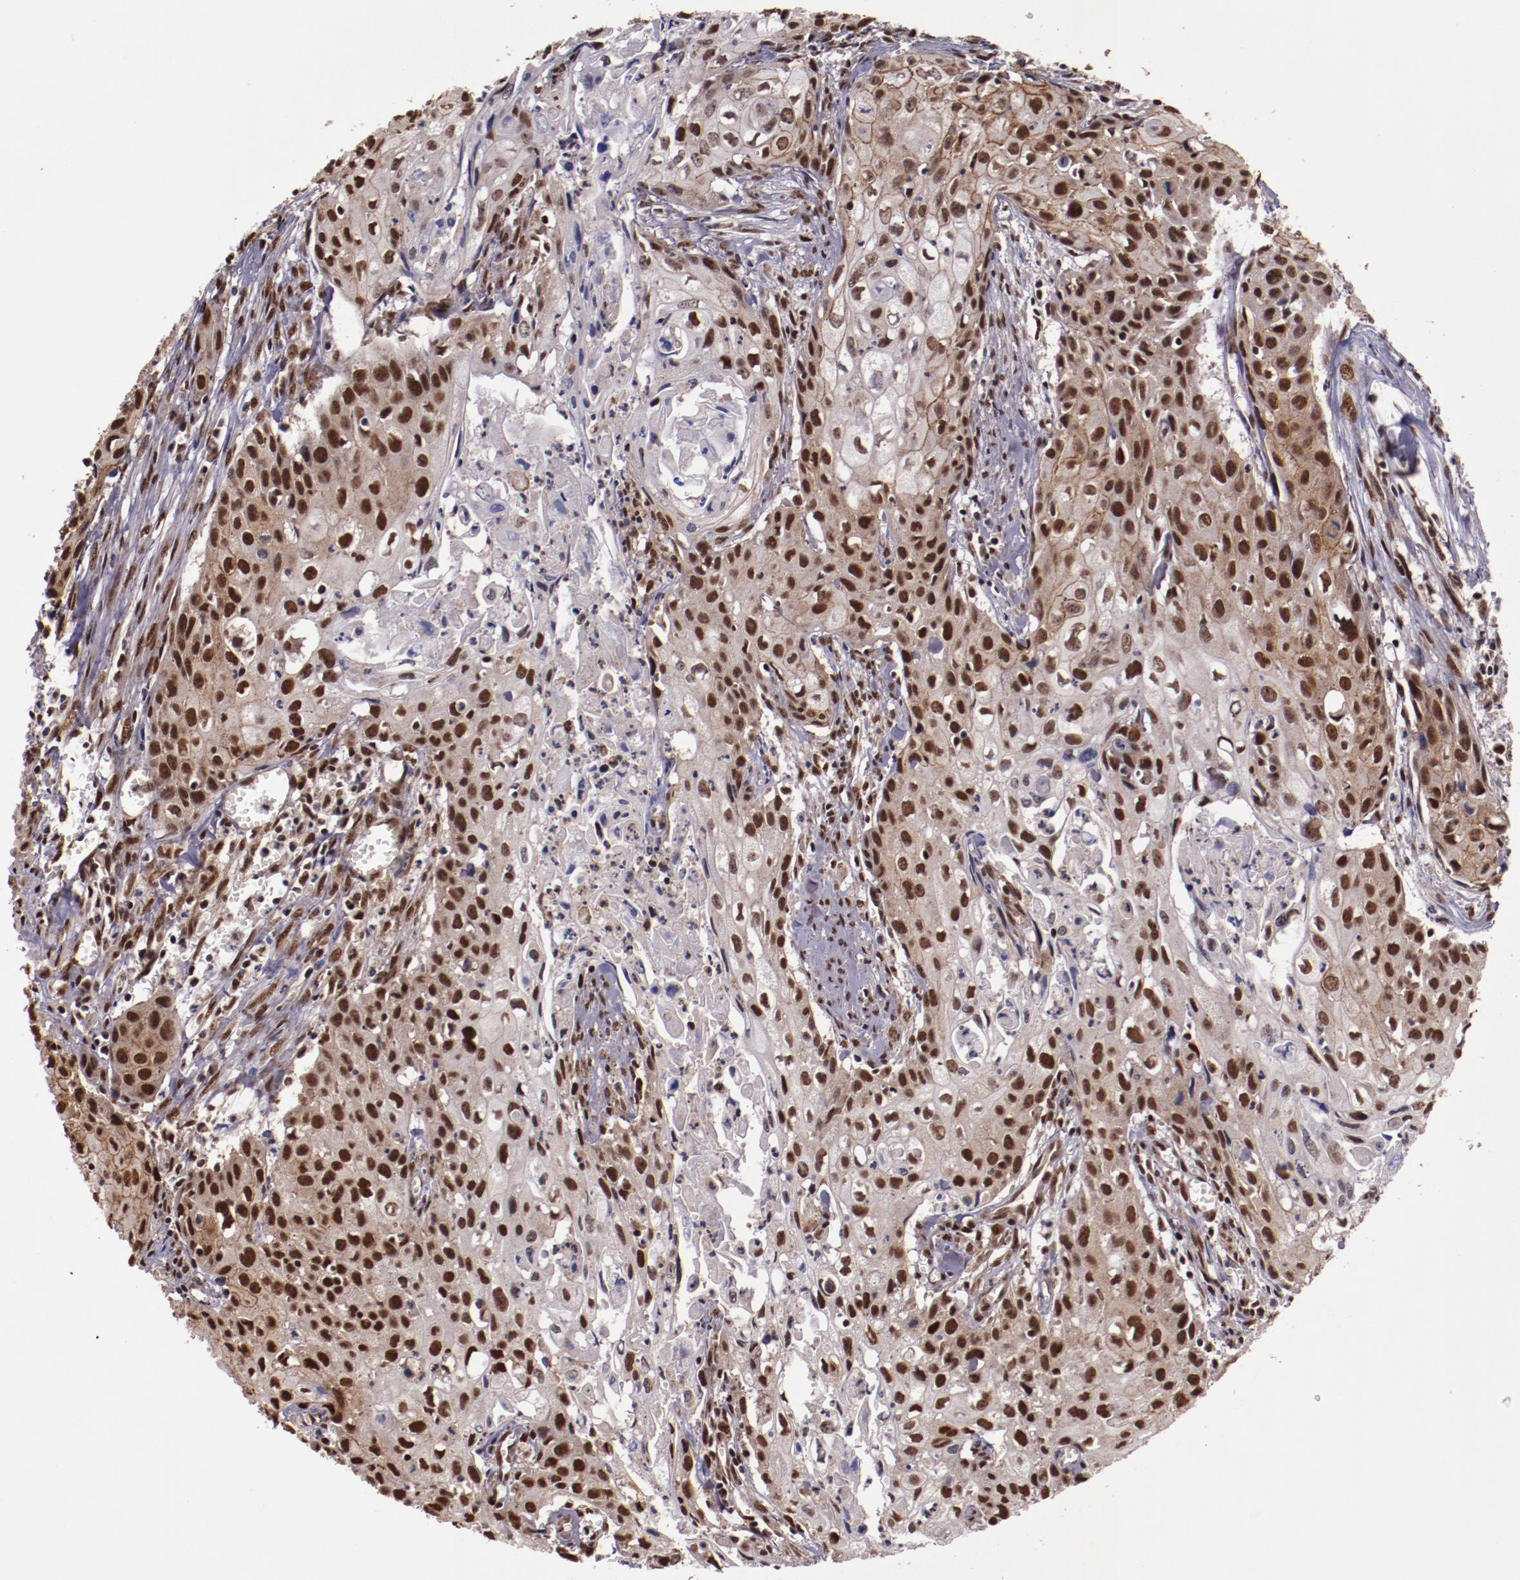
{"staining": {"intensity": "strong", "quantity": ">75%", "location": "cytoplasmic/membranous,nuclear"}, "tissue": "urothelial cancer", "cell_type": "Tumor cells", "image_type": "cancer", "snomed": [{"axis": "morphology", "description": "Urothelial carcinoma, High grade"}, {"axis": "topography", "description": "Urinary bladder"}], "caption": "High-magnification brightfield microscopy of urothelial carcinoma (high-grade) stained with DAB (3,3'-diaminobenzidine) (brown) and counterstained with hematoxylin (blue). tumor cells exhibit strong cytoplasmic/membranous and nuclear staining is appreciated in approximately>75% of cells.", "gene": "CECR2", "patient": {"sex": "male", "age": 54}}